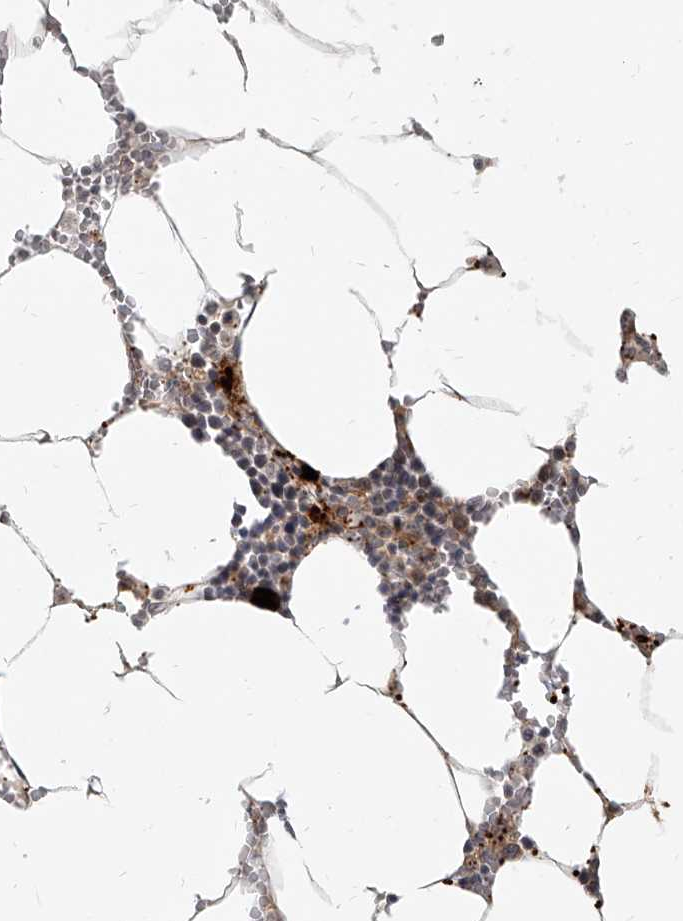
{"staining": {"intensity": "strong", "quantity": "<25%", "location": "cytoplasmic/membranous"}, "tissue": "bone marrow", "cell_type": "Hematopoietic cells", "image_type": "normal", "snomed": [{"axis": "morphology", "description": "Normal tissue, NOS"}, {"axis": "topography", "description": "Bone marrow"}], "caption": "Immunohistochemical staining of benign bone marrow displays <25% levels of strong cytoplasmic/membranous protein positivity in approximately <25% of hematopoietic cells. (Brightfield microscopy of DAB IHC at high magnification).", "gene": "SLC37A1", "patient": {"sex": "male", "age": 70}}